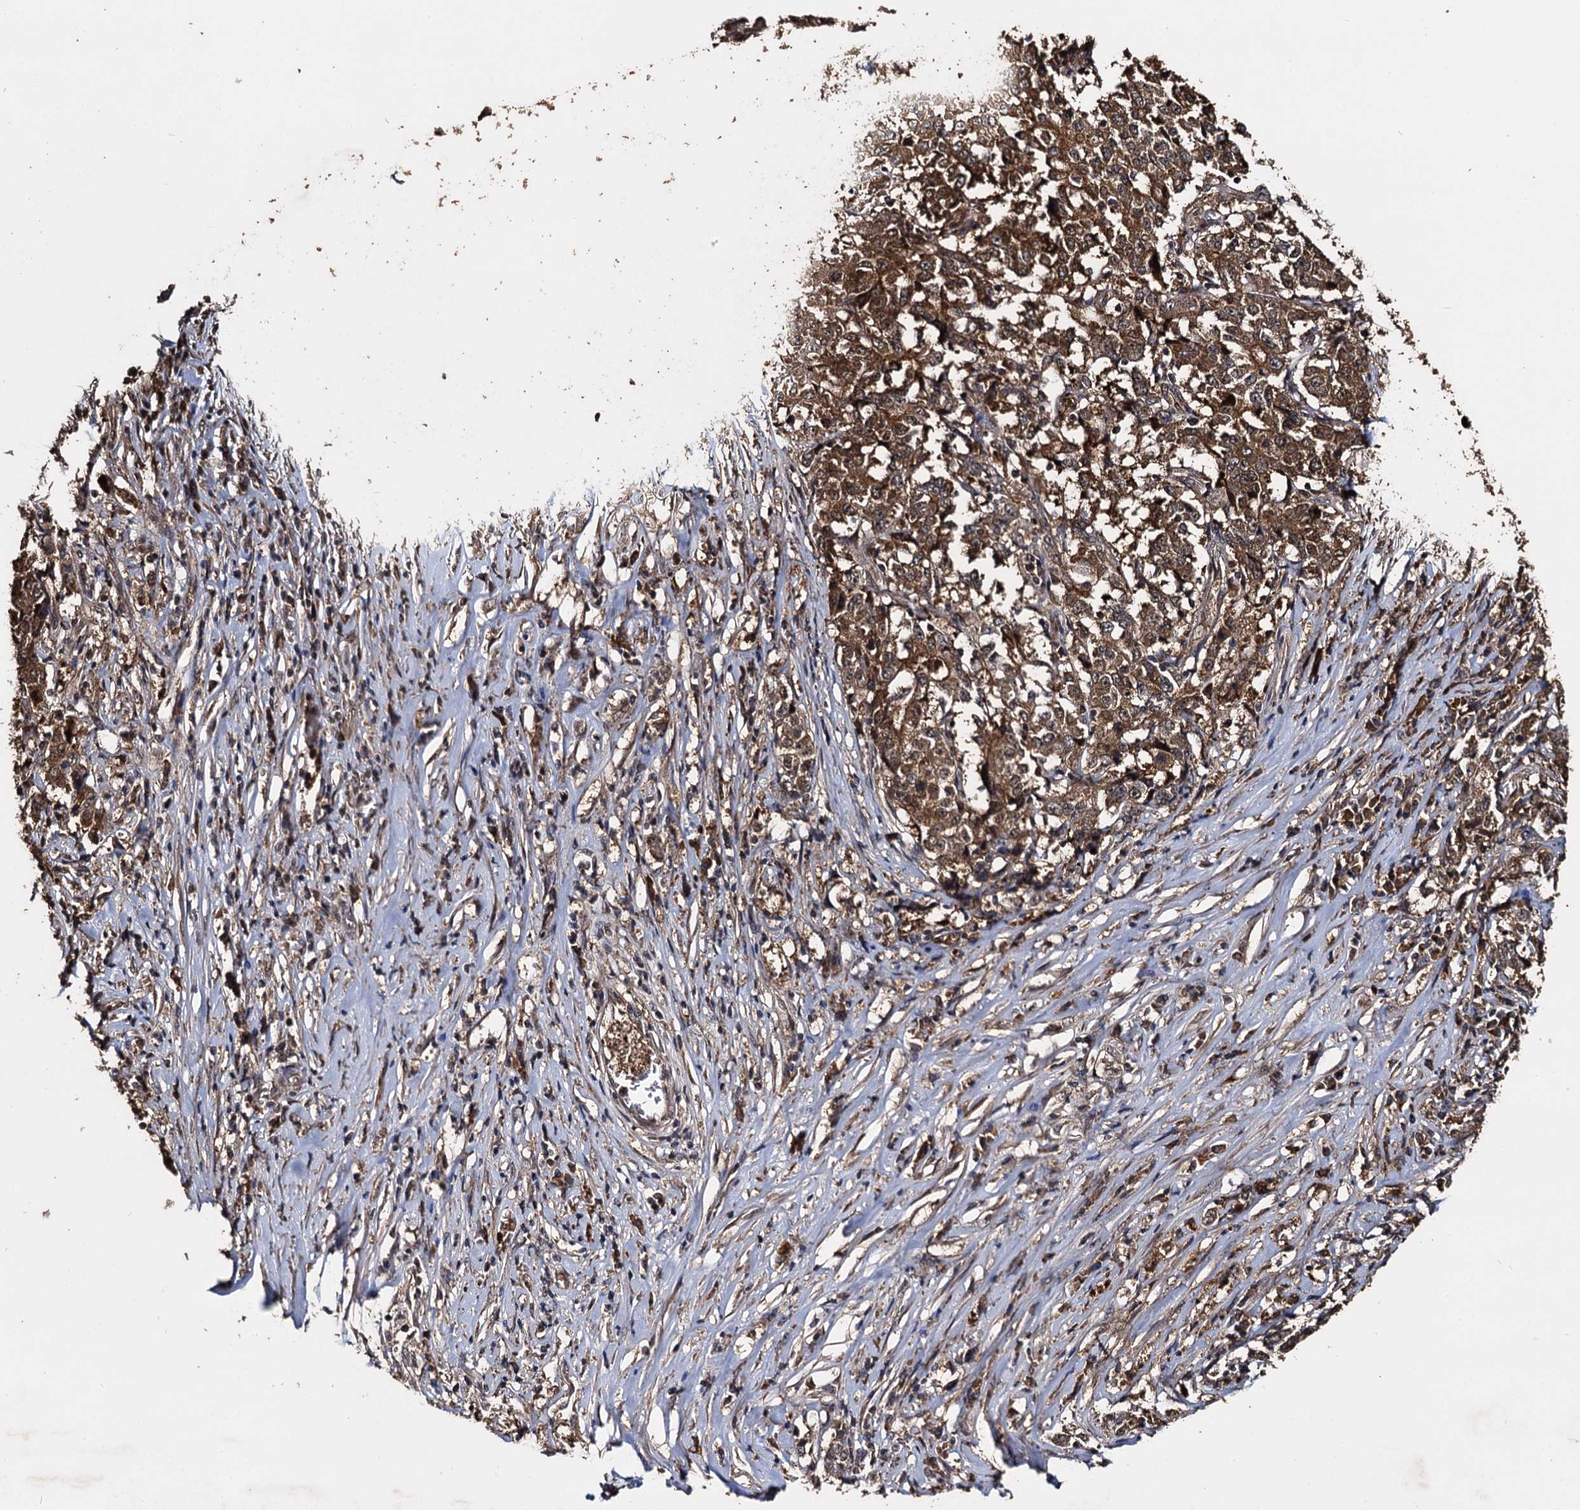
{"staining": {"intensity": "strong", "quantity": ">75%", "location": "cytoplasmic/membranous,nuclear"}, "tissue": "stomach cancer", "cell_type": "Tumor cells", "image_type": "cancer", "snomed": [{"axis": "morphology", "description": "Adenocarcinoma, NOS"}, {"axis": "topography", "description": "Stomach"}], "caption": "Tumor cells reveal strong cytoplasmic/membranous and nuclear staining in about >75% of cells in adenocarcinoma (stomach).", "gene": "SLC46A3", "patient": {"sex": "male", "age": 59}}